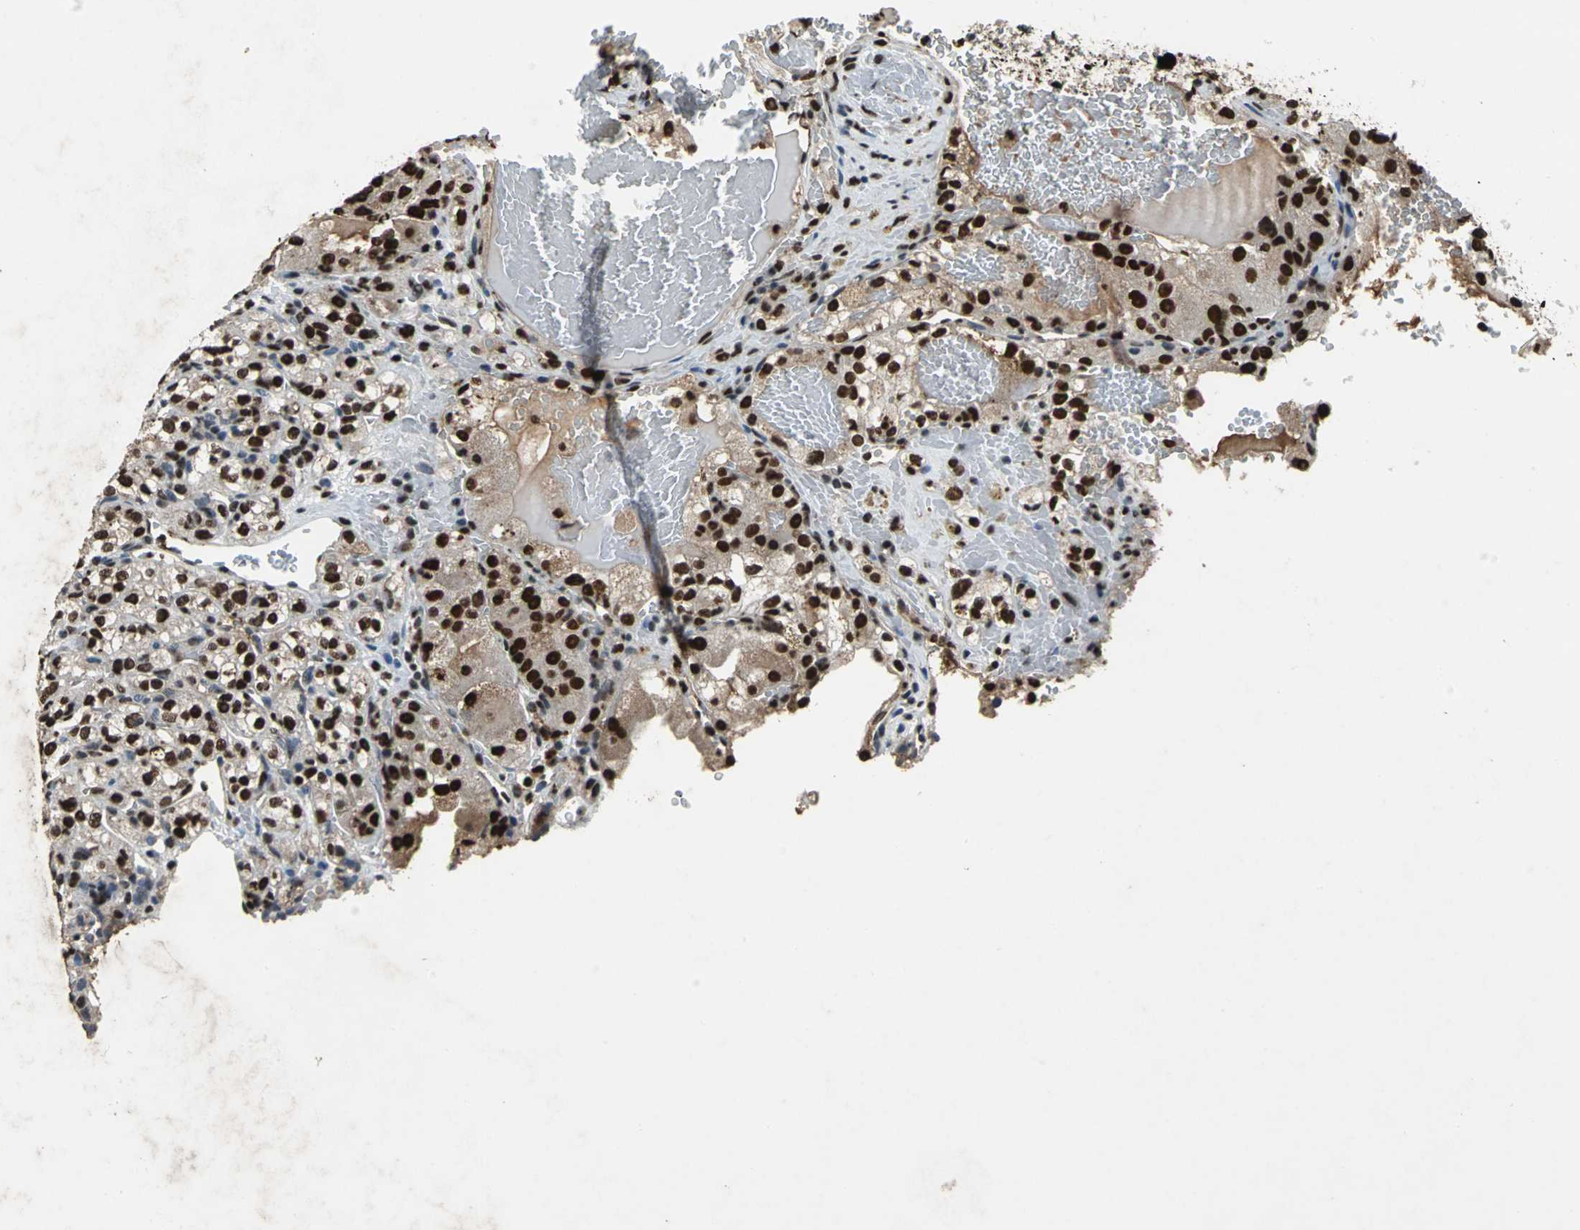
{"staining": {"intensity": "strong", "quantity": "25%-75%", "location": "nuclear"}, "tissue": "renal cancer", "cell_type": "Tumor cells", "image_type": "cancer", "snomed": [{"axis": "morphology", "description": "Normal tissue, NOS"}, {"axis": "morphology", "description": "Adenocarcinoma, NOS"}, {"axis": "topography", "description": "Kidney"}], "caption": "Renal cancer (adenocarcinoma) tissue displays strong nuclear staining in about 25%-75% of tumor cells The protein is shown in brown color, while the nuclei are stained blue.", "gene": "ANP32A", "patient": {"sex": "male", "age": 61}}